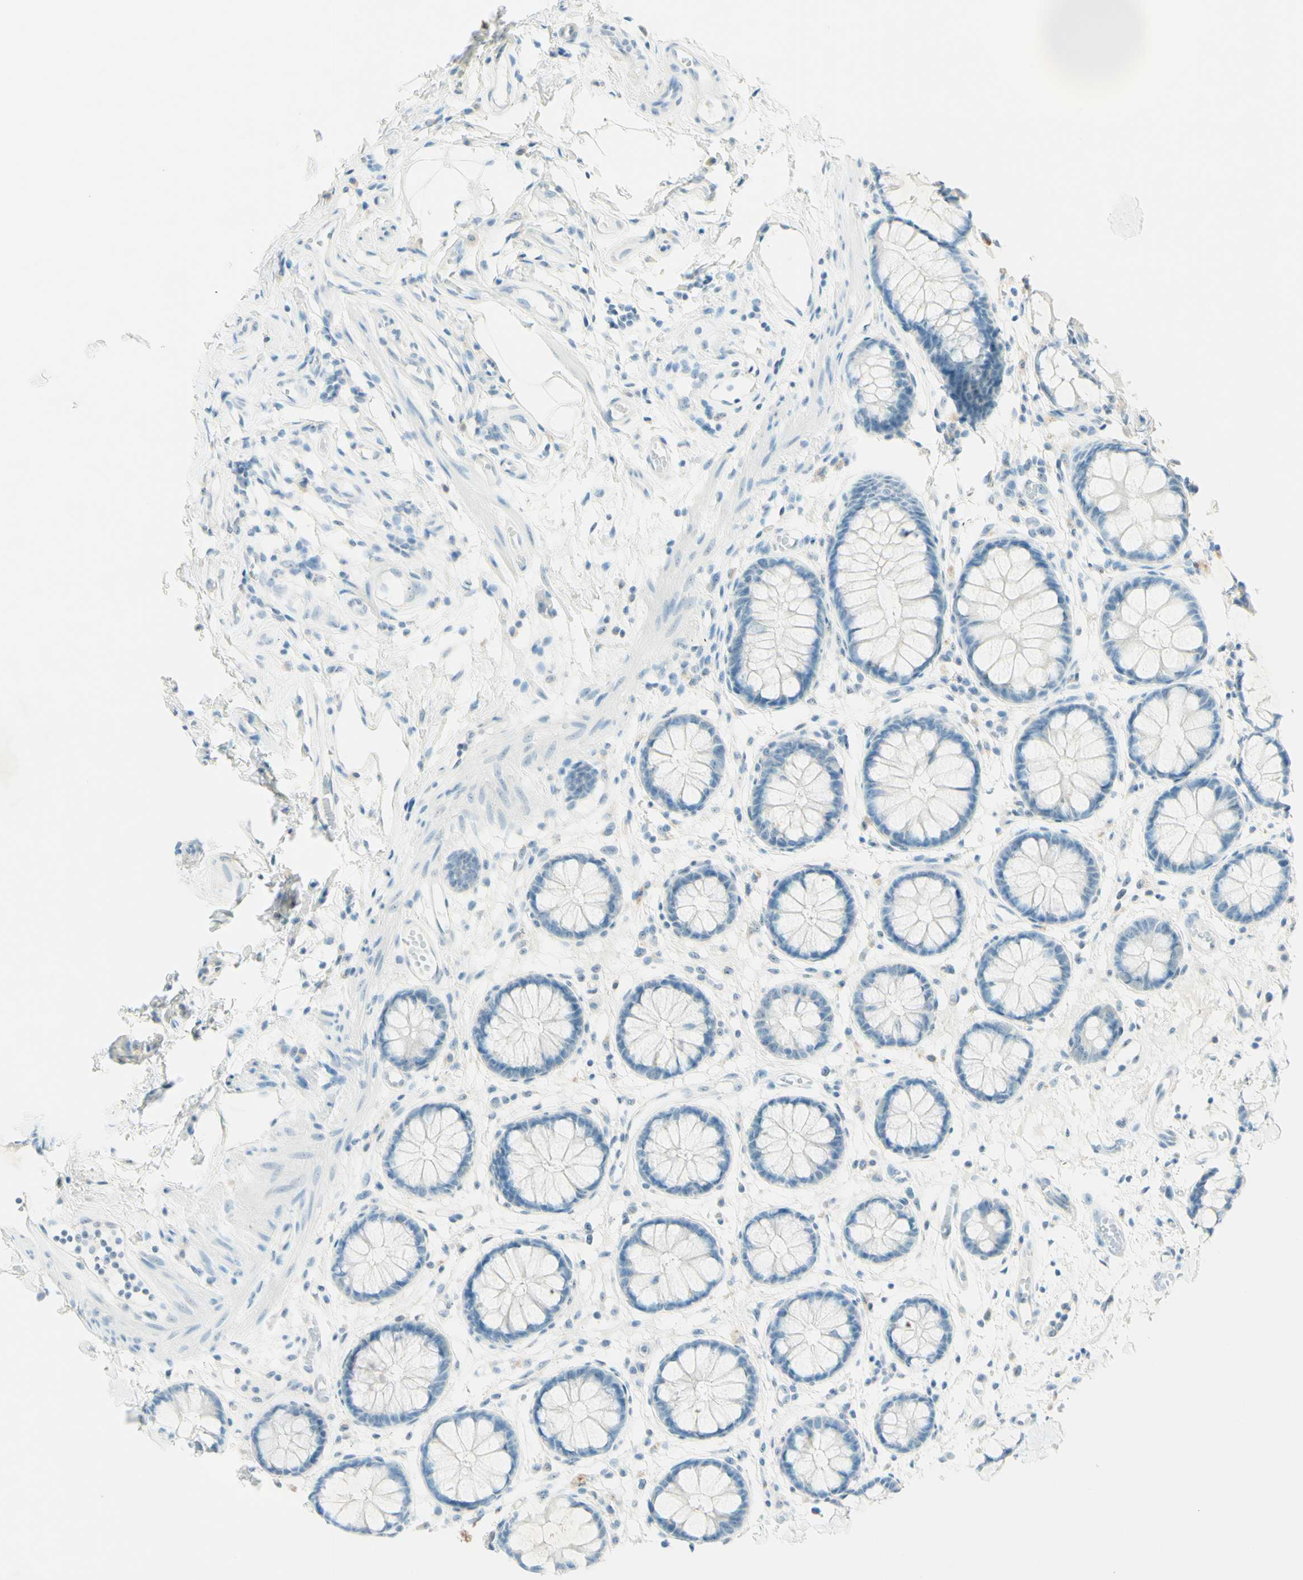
{"staining": {"intensity": "weak", "quantity": "25%-75%", "location": "nuclear"}, "tissue": "rectum", "cell_type": "Glandular cells", "image_type": "normal", "snomed": [{"axis": "morphology", "description": "Normal tissue, NOS"}, {"axis": "topography", "description": "Rectum"}], "caption": "IHC of benign rectum displays low levels of weak nuclear positivity in approximately 25%-75% of glandular cells.", "gene": "FMR1NB", "patient": {"sex": "female", "age": 66}}